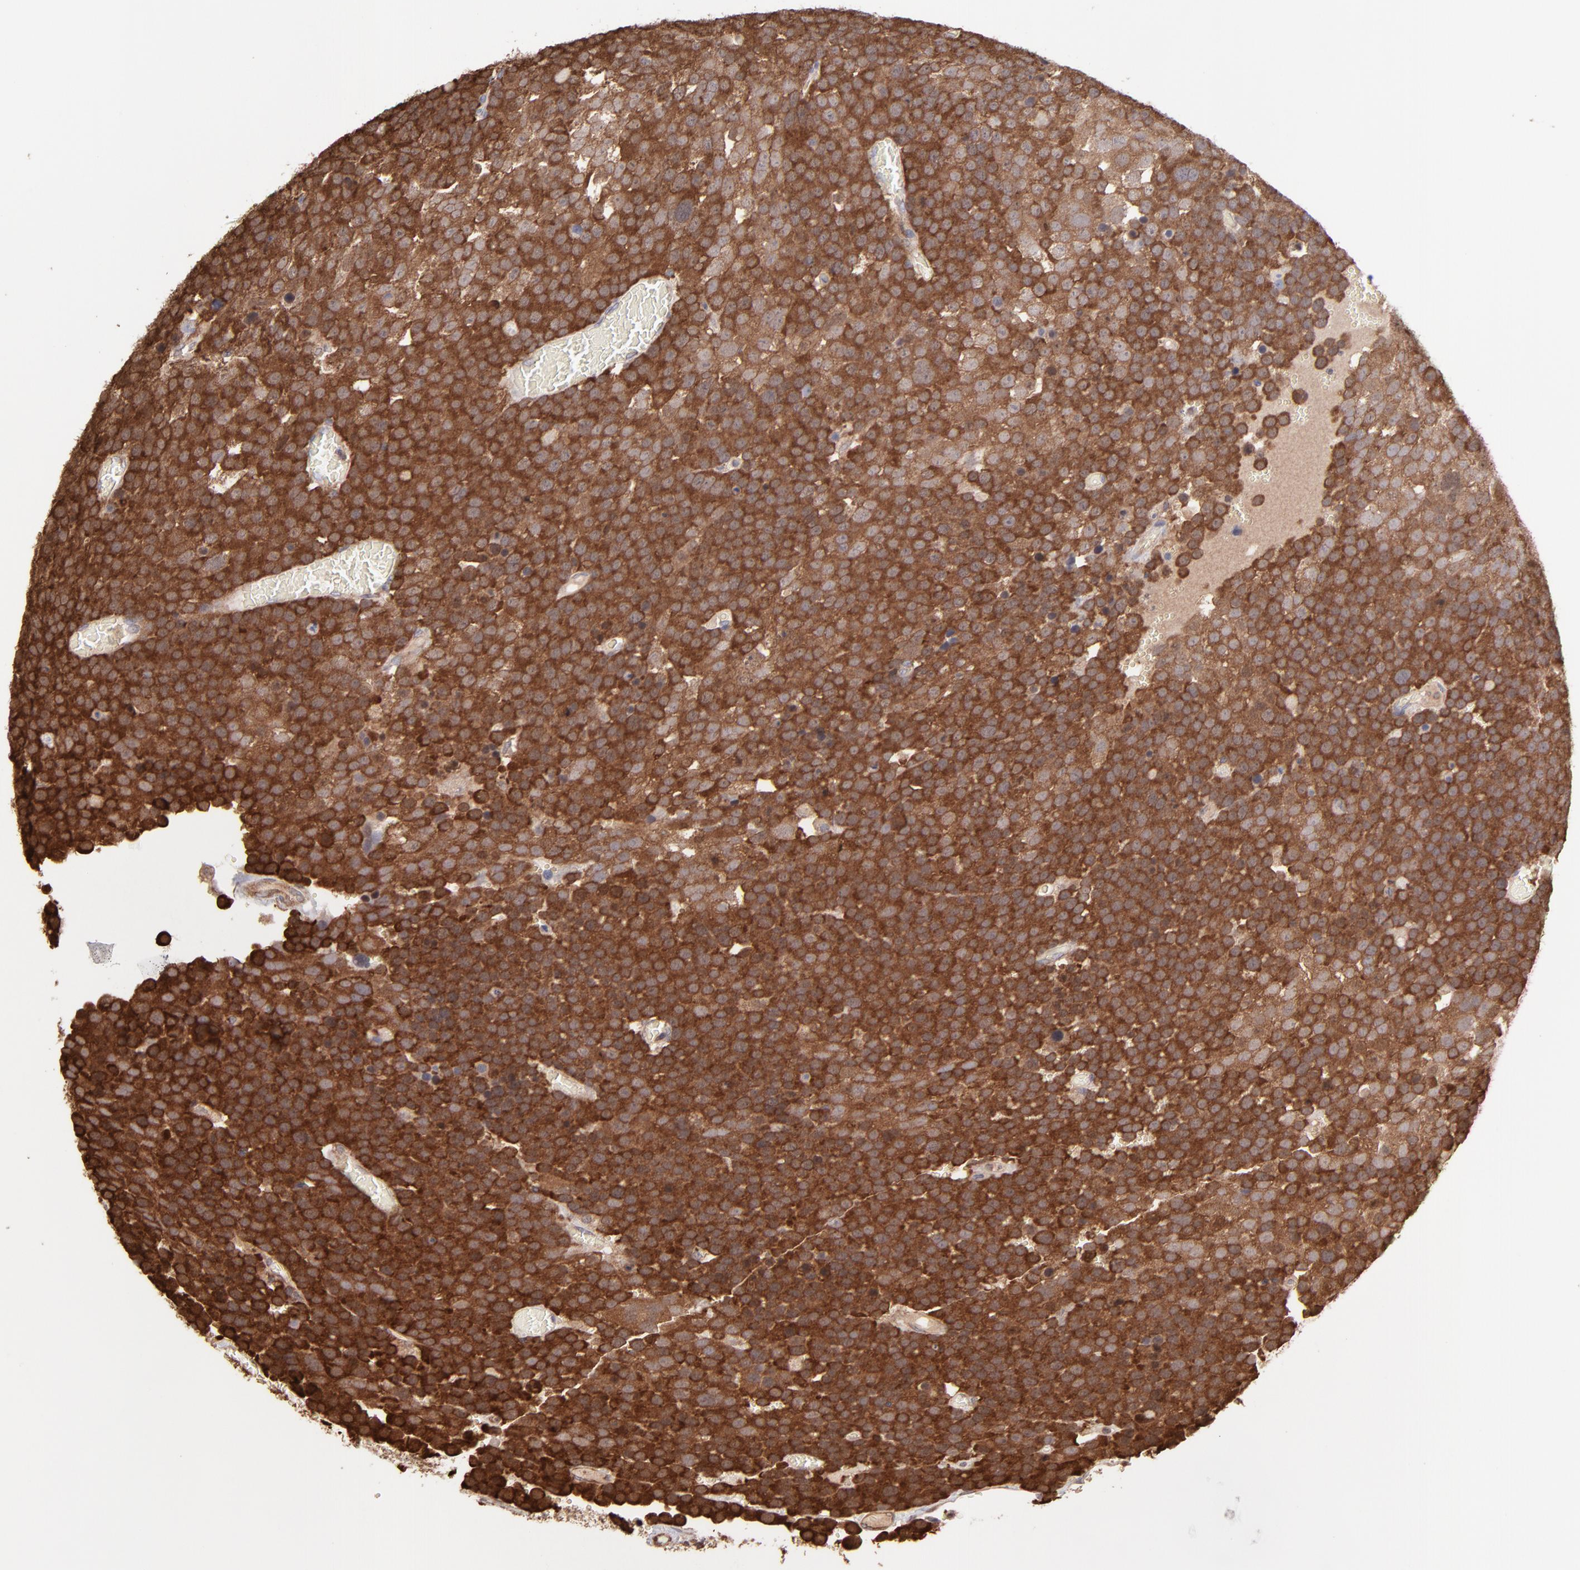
{"staining": {"intensity": "strong", "quantity": ">75%", "location": "cytoplasmic/membranous"}, "tissue": "testis cancer", "cell_type": "Tumor cells", "image_type": "cancer", "snomed": [{"axis": "morphology", "description": "Seminoma, NOS"}, {"axis": "topography", "description": "Testis"}], "caption": "Brown immunohistochemical staining in human testis seminoma shows strong cytoplasmic/membranous positivity in approximately >75% of tumor cells. (brown staining indicates protein expression, while blue staining denotes nuclei).", "gene": "MAPRE1", "patient": {"sex": "male", "age": 71}}